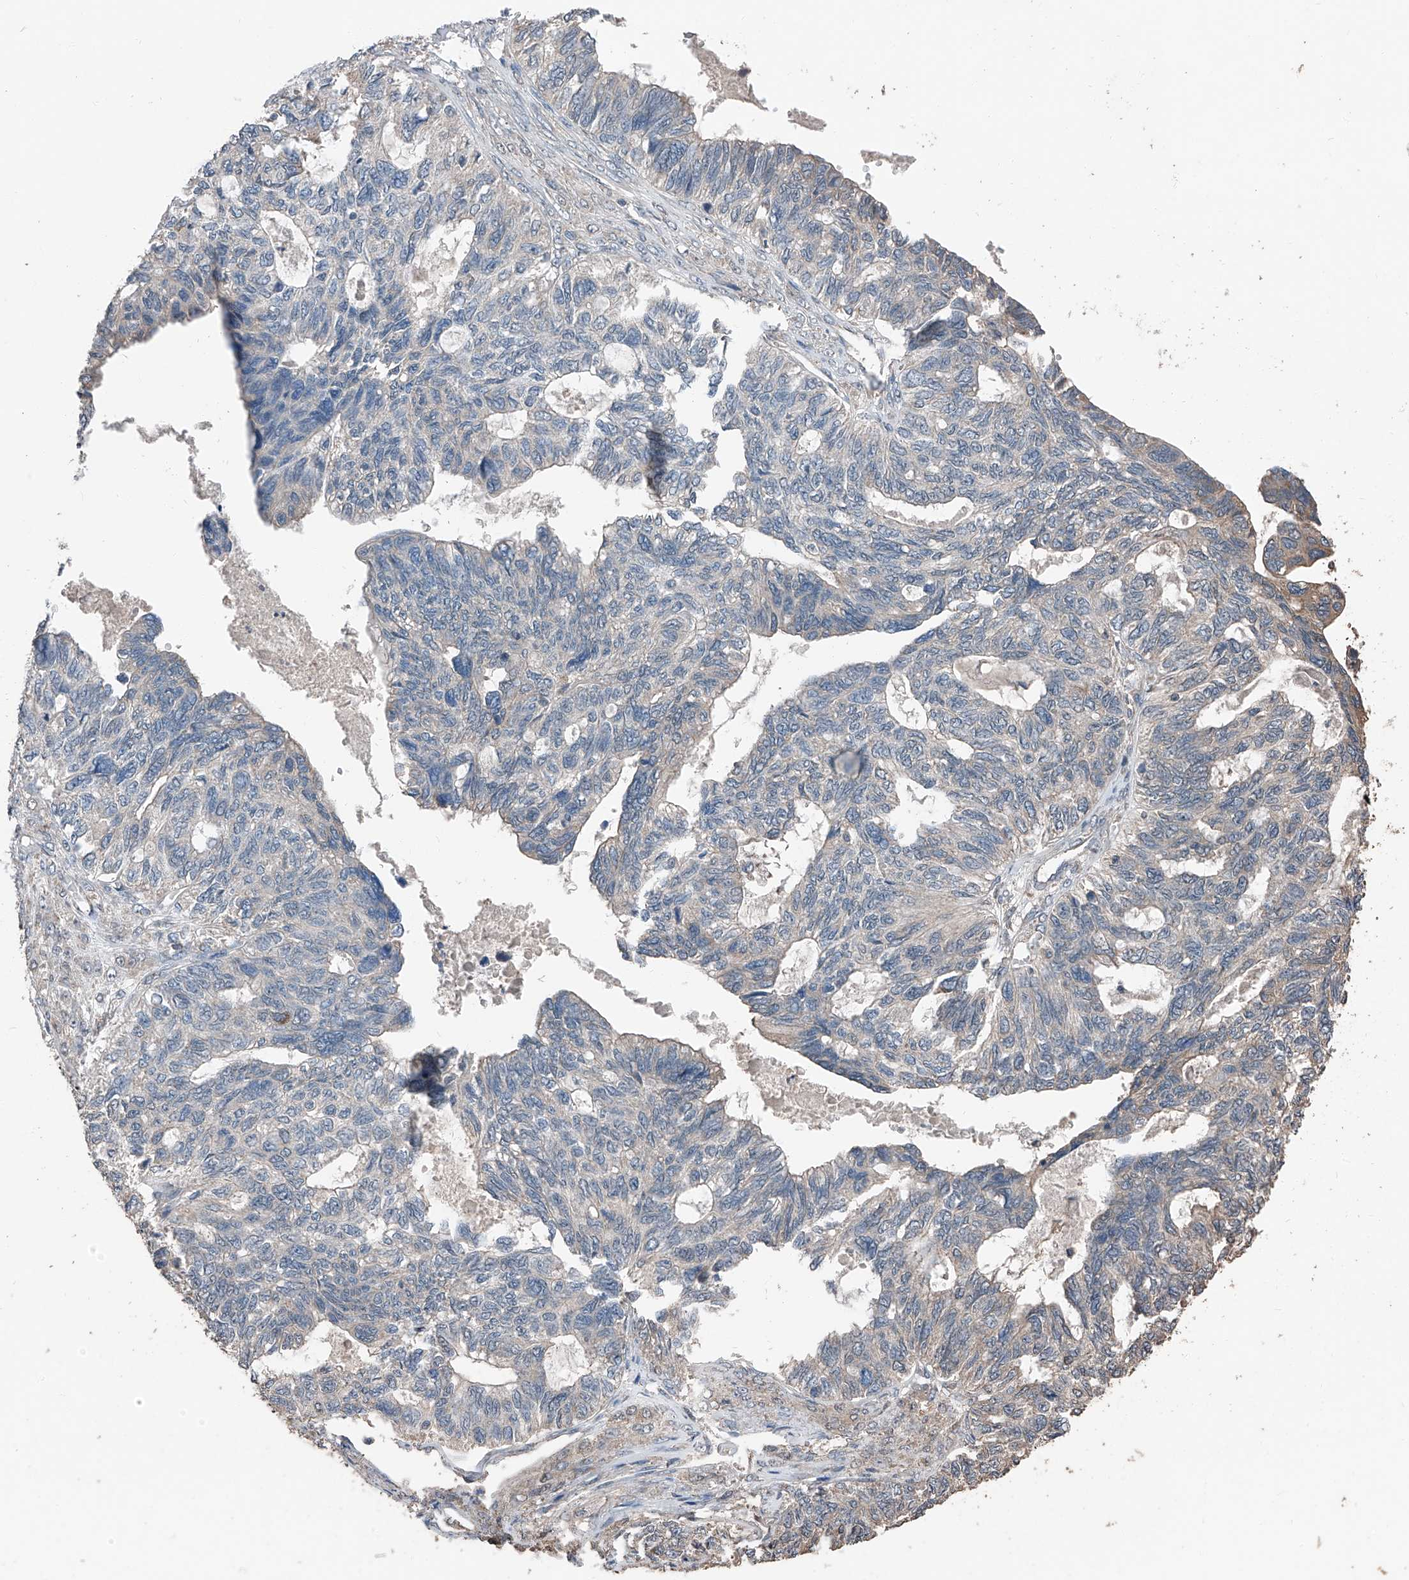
{"staining": {"intensity": "negative", "quantity": "none", "location": "none"}, "tissue": "ovarian cancer", "cell_type": "Tumor cells", "image_type": "cancer", "snomed": [{"axis": "morphology", "description": "Cystadenocarcinoma, serous, NOS"}, {"axis": "topography", "description": "Ovary"}], "caption": "Immunohistochemistry of human ovarian serous cystadenocarcinoma demonstrates no staining in tumor cells.", "gene": "MAMLD1", "patient": {"sex": "female", "age": 79}}